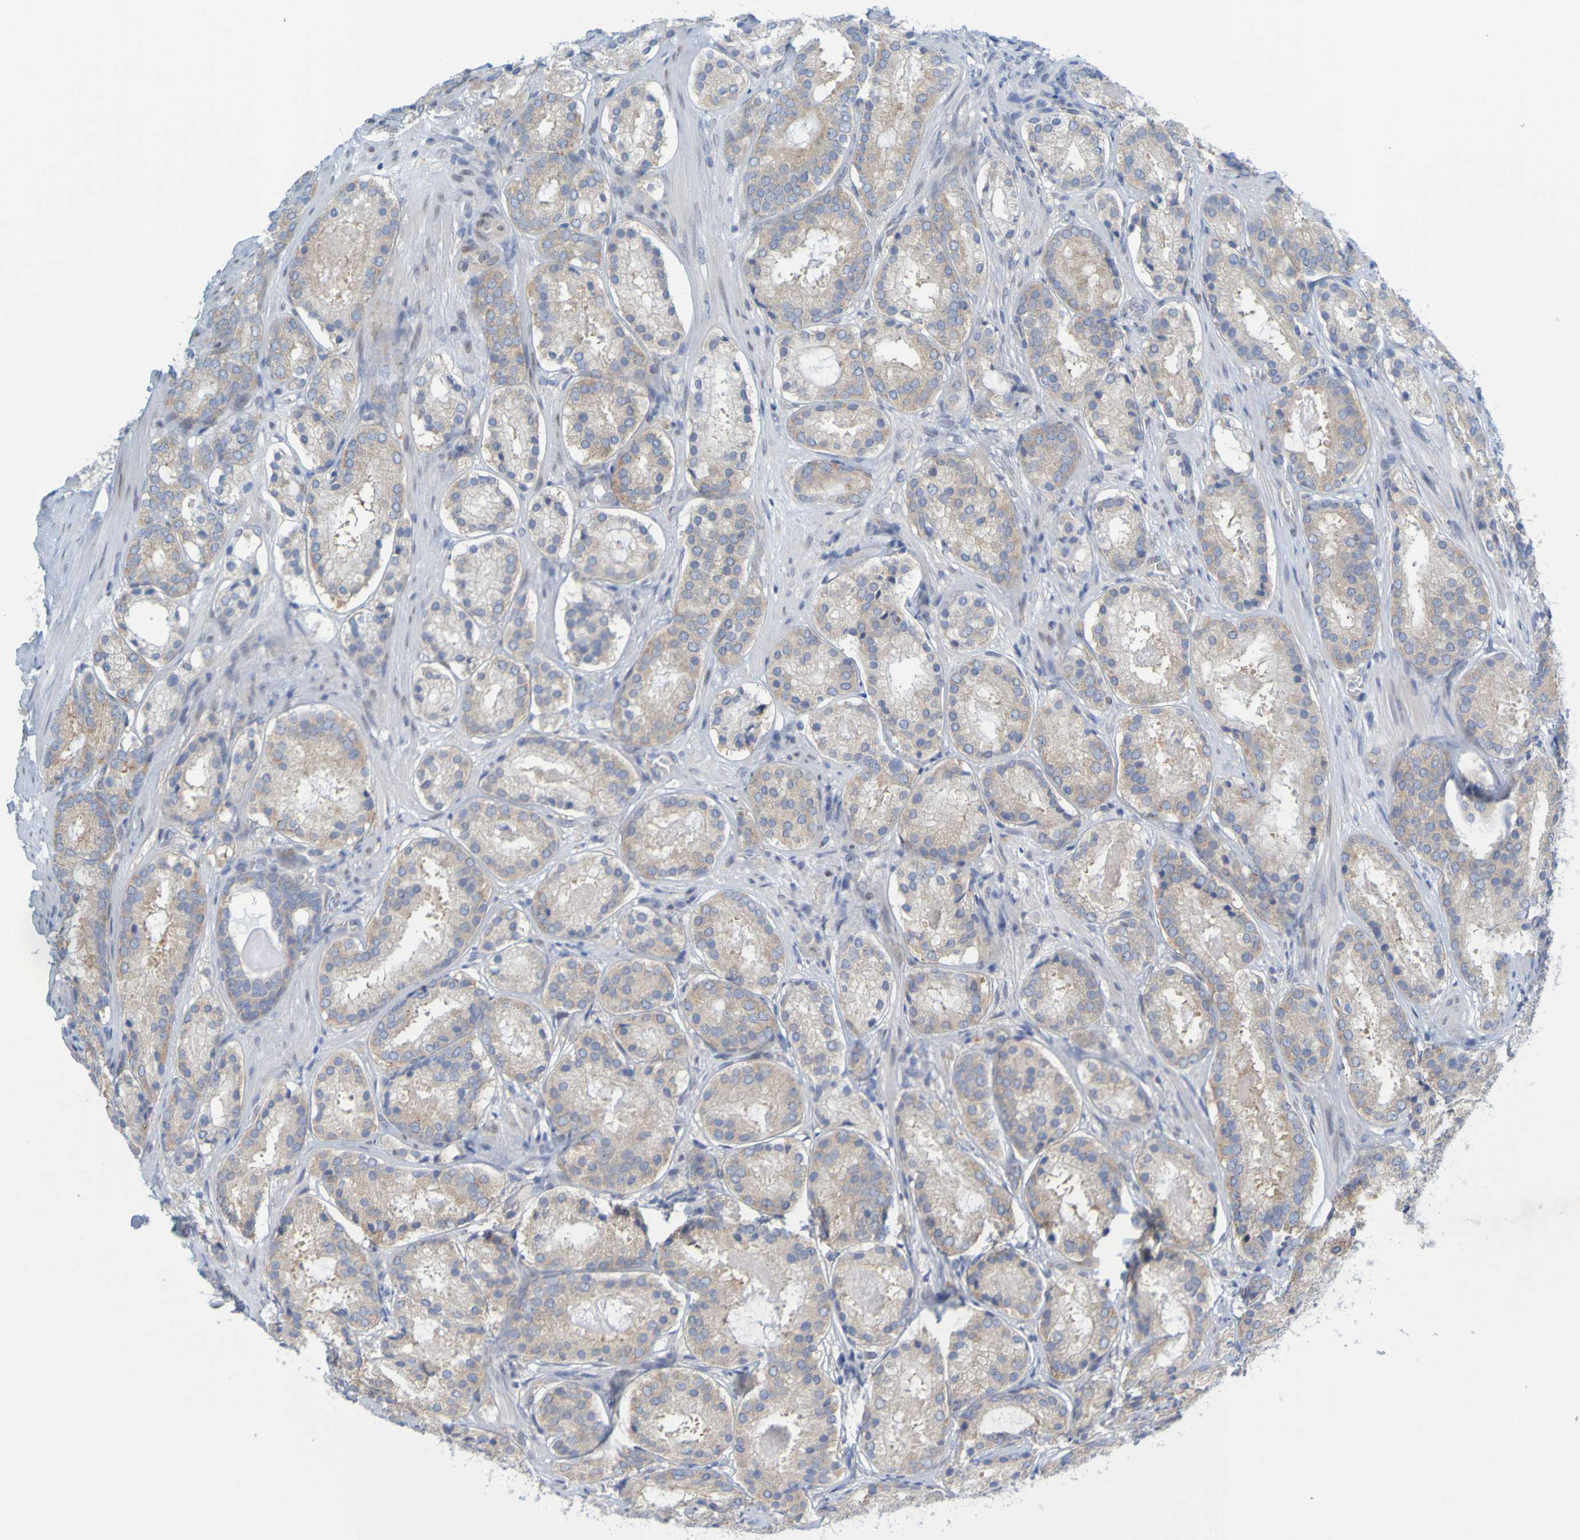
{"staining": {"intensity": "weak", "quantity": ">75%", "location": "cytoplasmic/membranous"}, "tissue": "prostate cancer", "cell_type": "Tumor cells", "image_type": "cancer", "snomed": [{"axis": "morphology", "description": "Adenocarcinoma, Low grade"}, {"axis": "topography", "description": "Prostate"}], "caption": "The immunohistochemical stain shows weak cytoplasmic/membranous expression in tumor cells of prostate low-grade adenocarcinoma tissue.", "gene": "MAG", "patient": {"sex": "male", "age": 69}}